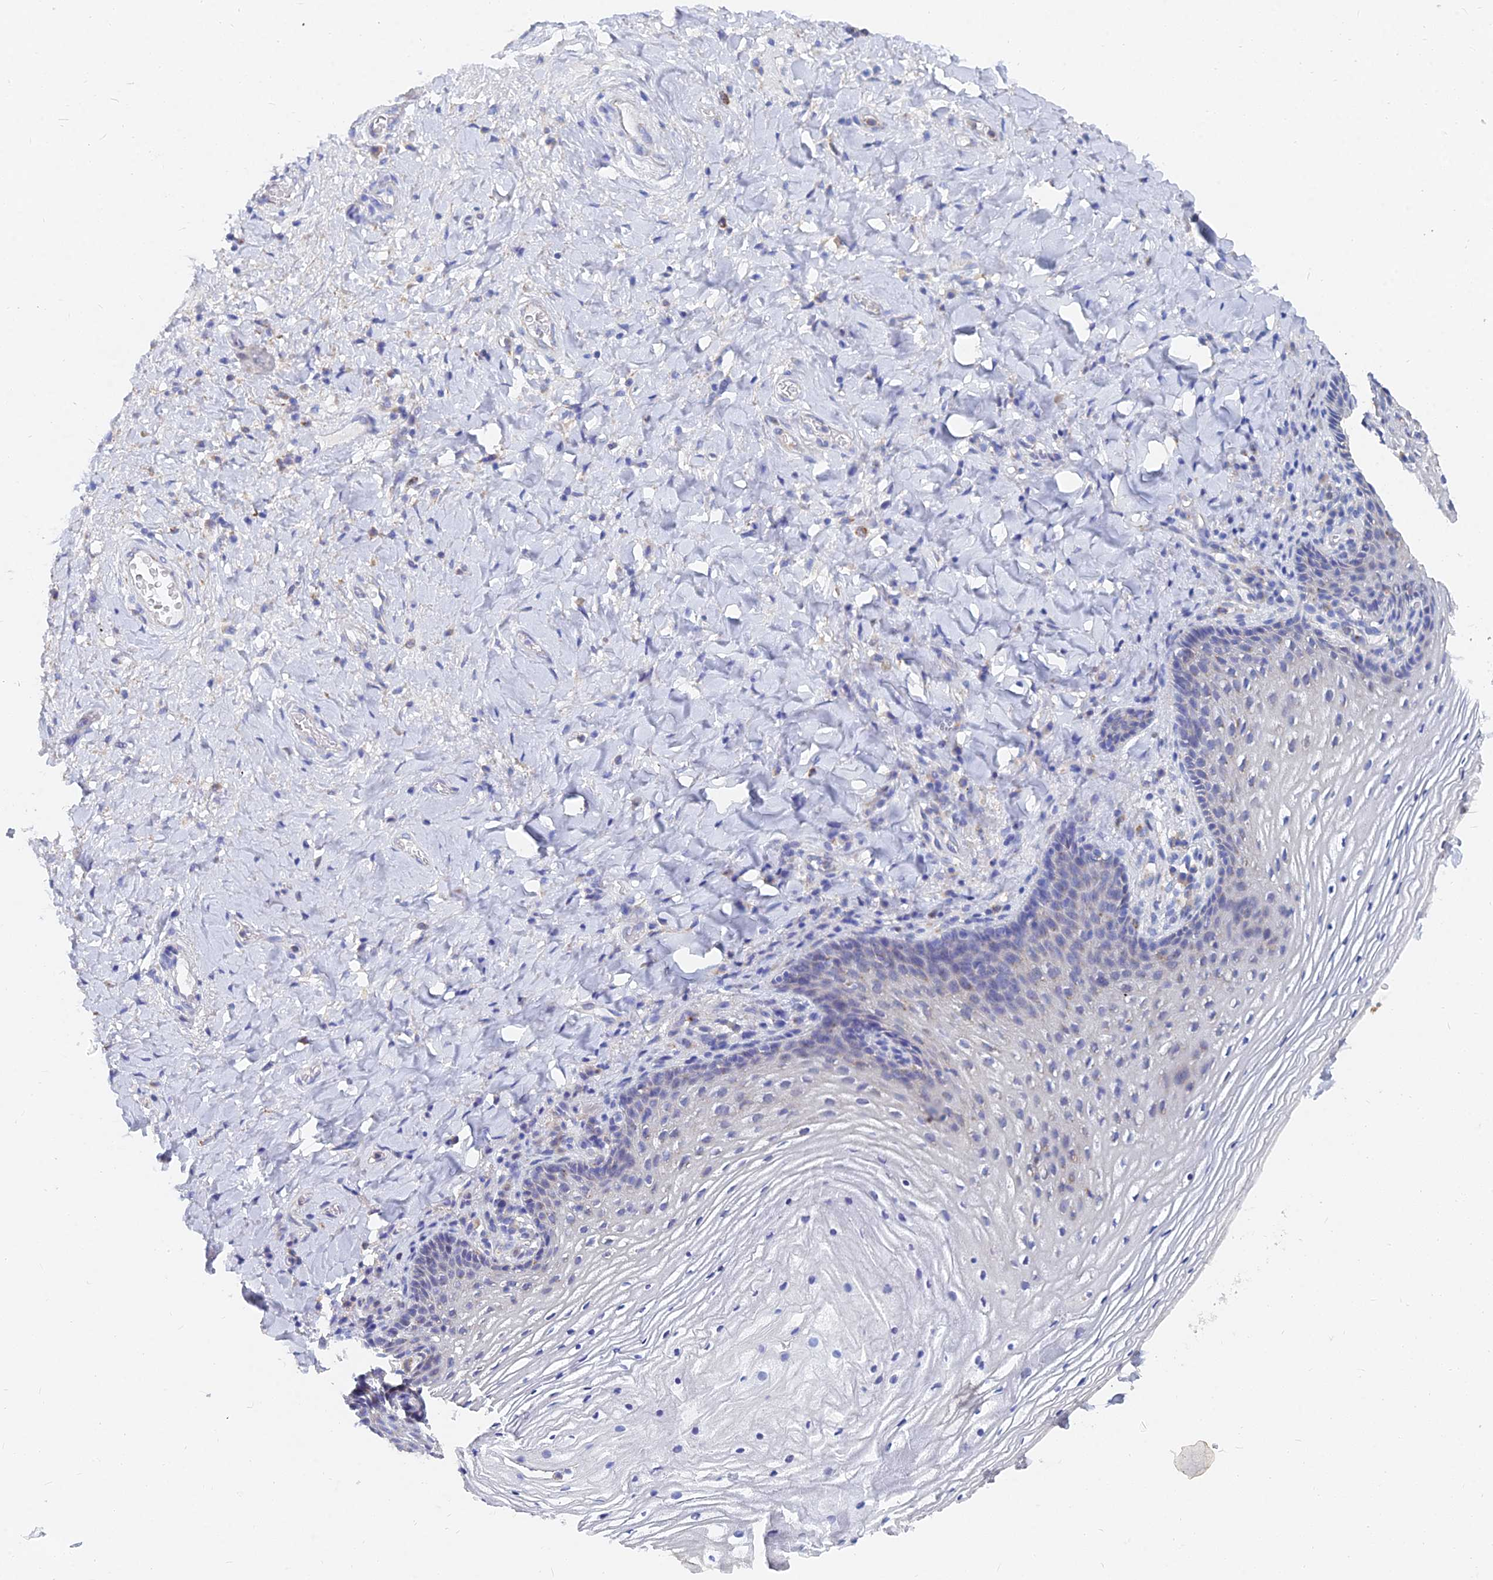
{"staining": {"intensity": "negative", "quantity": "none", "location": "none"}, "tissue": "vagina", "cell_type": "Squamous epithelial cells", "image_type": "normal", "snomed": [{"axis": "morphology", "description": "Normal tissue, NOS"}, {"axis": "topography", "description": "Vagina"}], "caption": "DAB immunohistochemical staining of unremarkable vagina demonstrates no significant expression in squamous epithelial cells. (Stains: DAB (3,3'-diaminobenzidine) IHC with hematoxylin counter stain, Microscopy: brightfield microscopy at high magnification).", "gene": "SPNS1", "patient": {"sex": "female", "age": 60}}